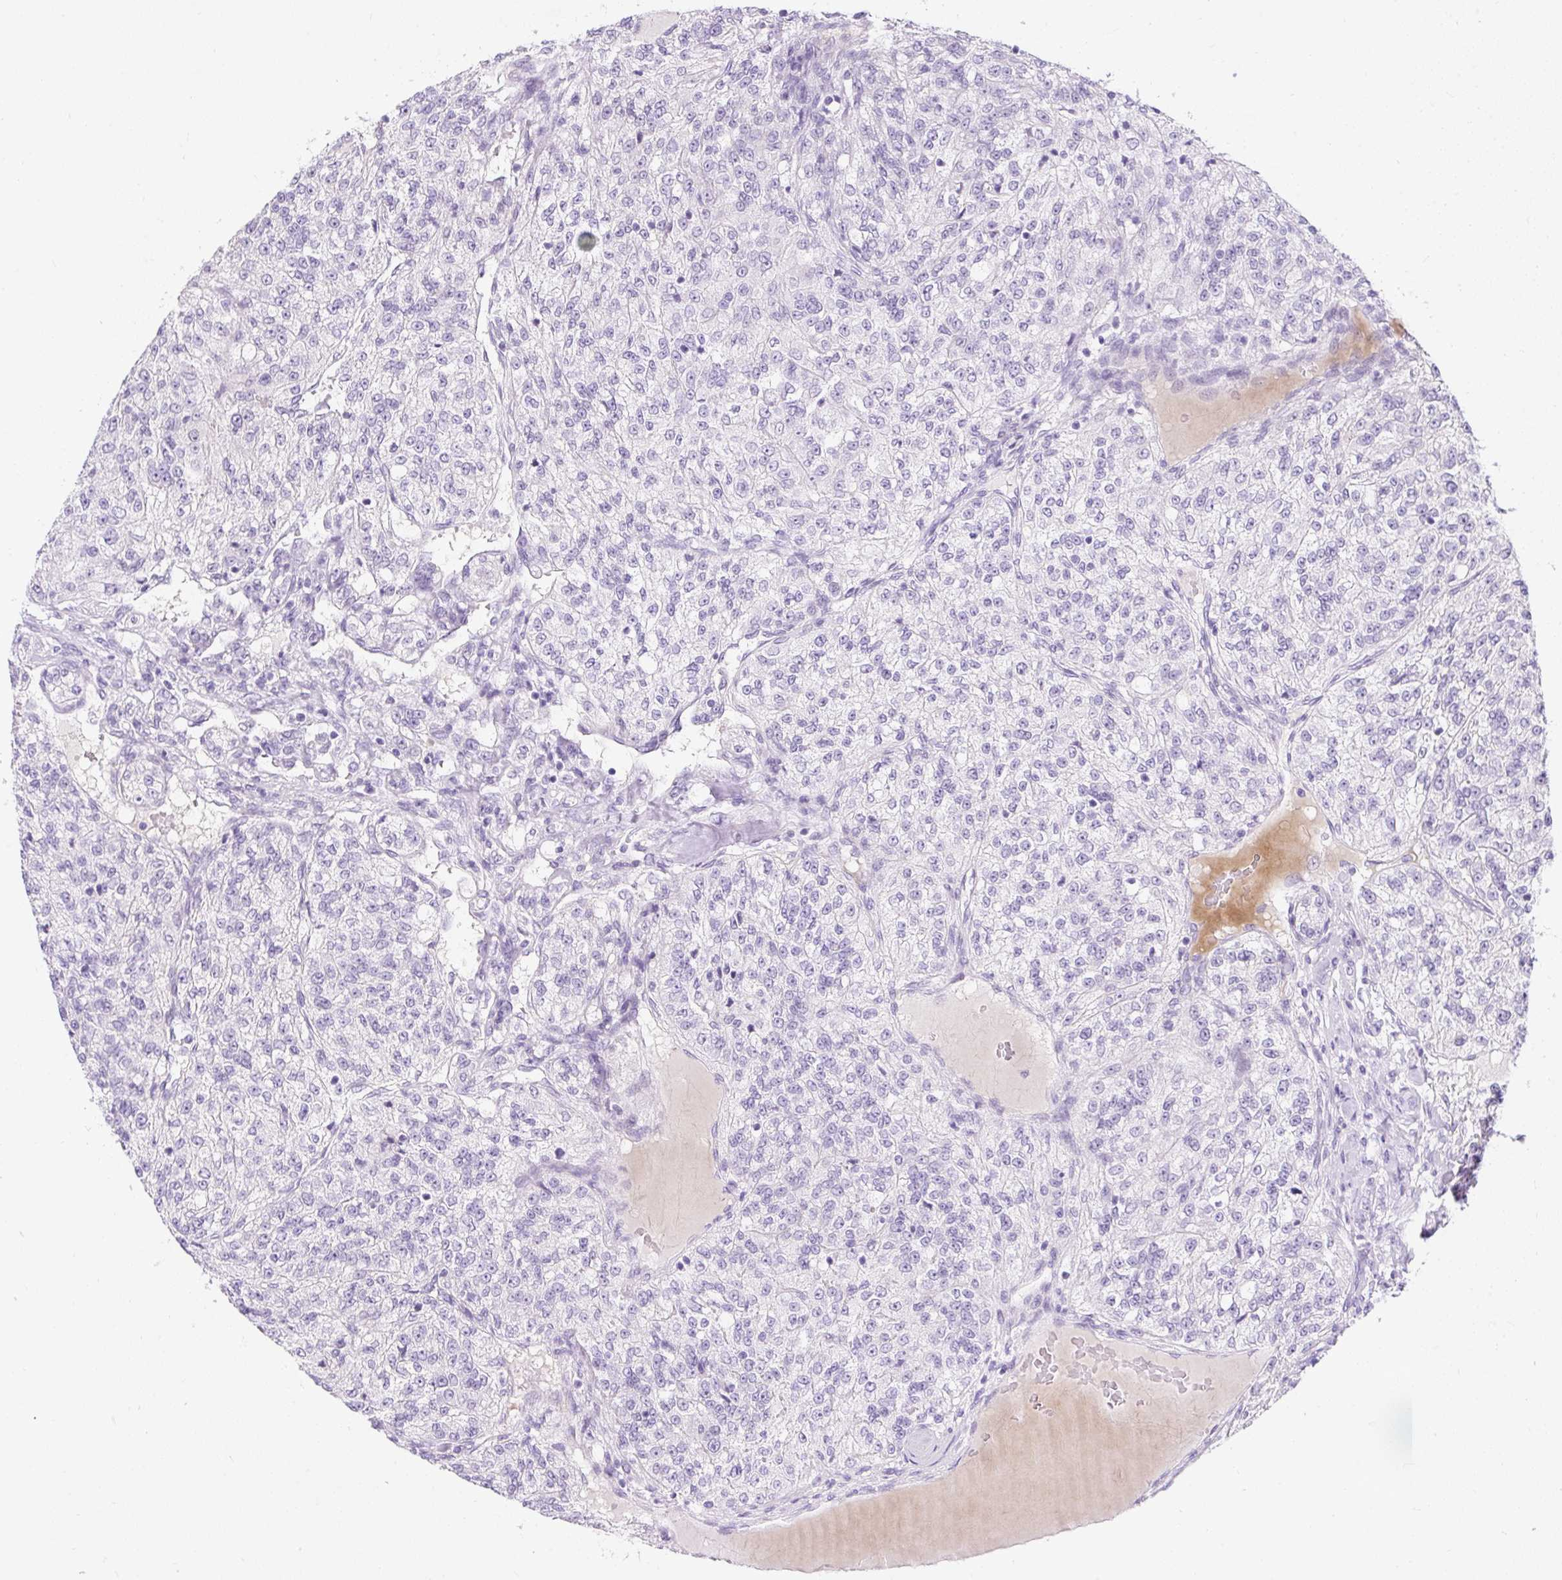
{"staining": {"intensity": "negative", "quantity": "none", "location": "none"}, "tissue": "renal cancer", "cell_type": "Tumor cells", "image_type": "cancer", "snomed": [{"axis": "morphology", "description": "Adenocarcinoma, NOS"}, {"axis": "topography", "description": "Kidney"}], "caption": "The micrograph displays no staining of tumor cells in renal cancer.", "gene": "GOLGA8A", "patient": {"sex": "female", "age": 63}}